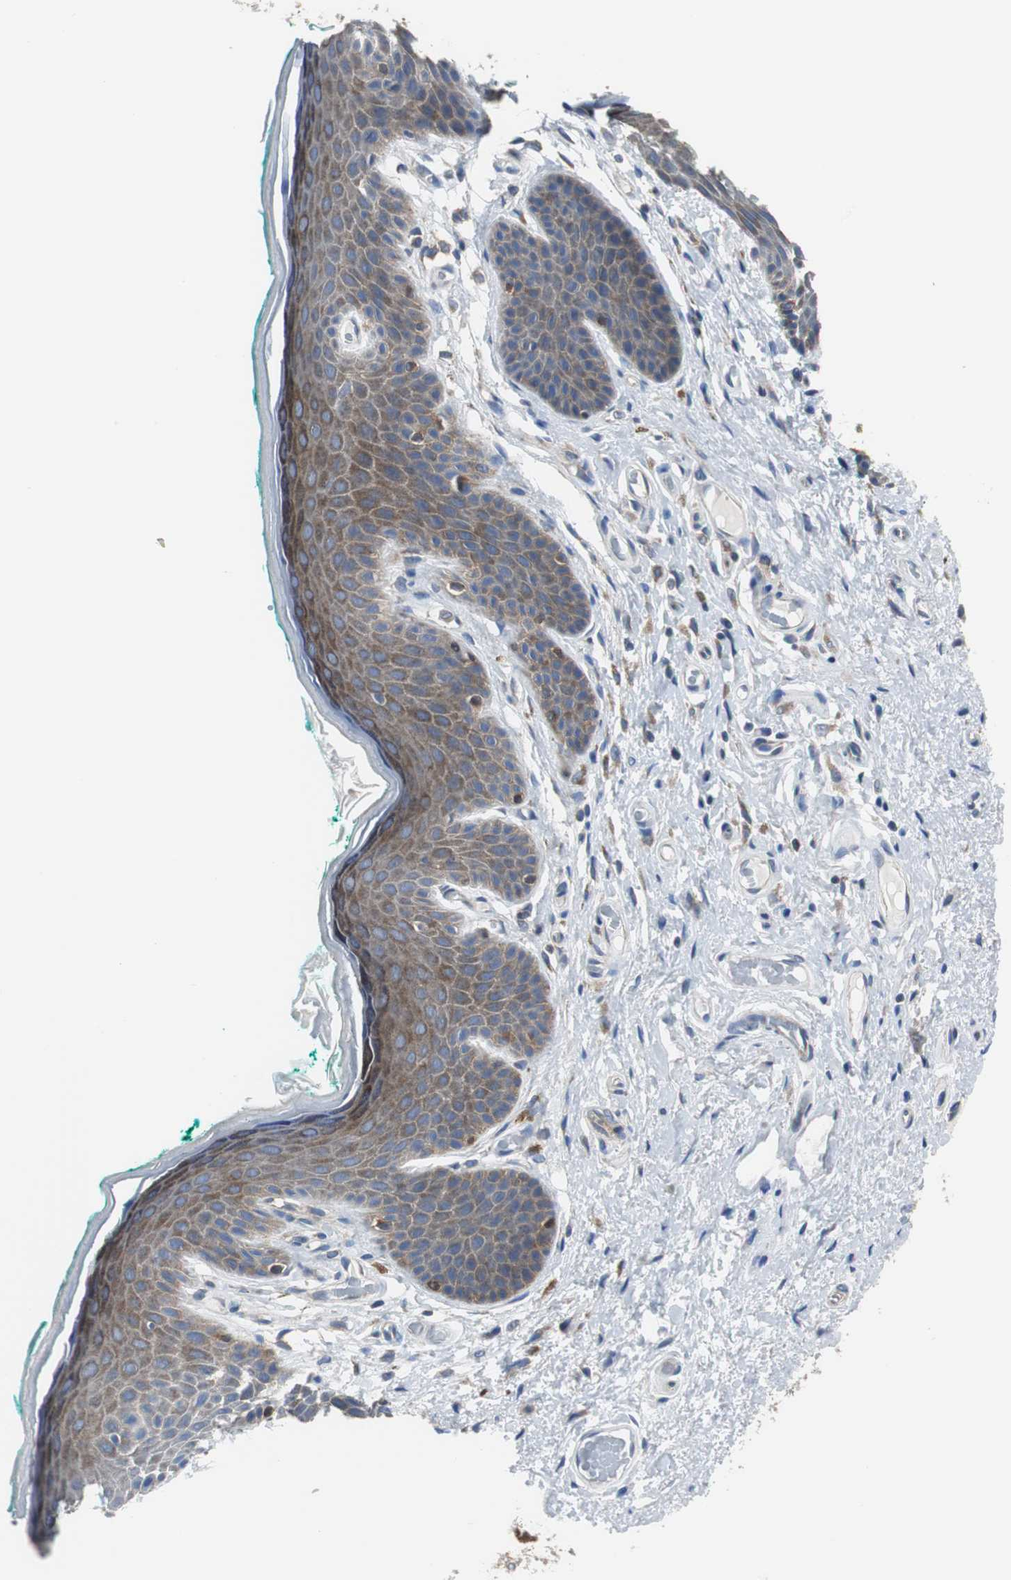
{"staining": {"intensity": "moderate", "quantity": ">75%", "location": "cytoplasmic/membranous"}, "tissue": "skin", "cell_type": "Epidermal cells", "image_type": "normal", "snomed": [{"axis": "morphology", "description": "Normal tissue, NOS"}, {"axis": "topography", "description": "Anal"}], "caption": "Epidermal cells demonstrate medium levels of moderate cytoplasmic/membranous positivity in approximately >75% of cells in normal skin. Nuclei are stained in blue.", "gene": "BRAF", "patient": {"sex": "male", "age": 74}}